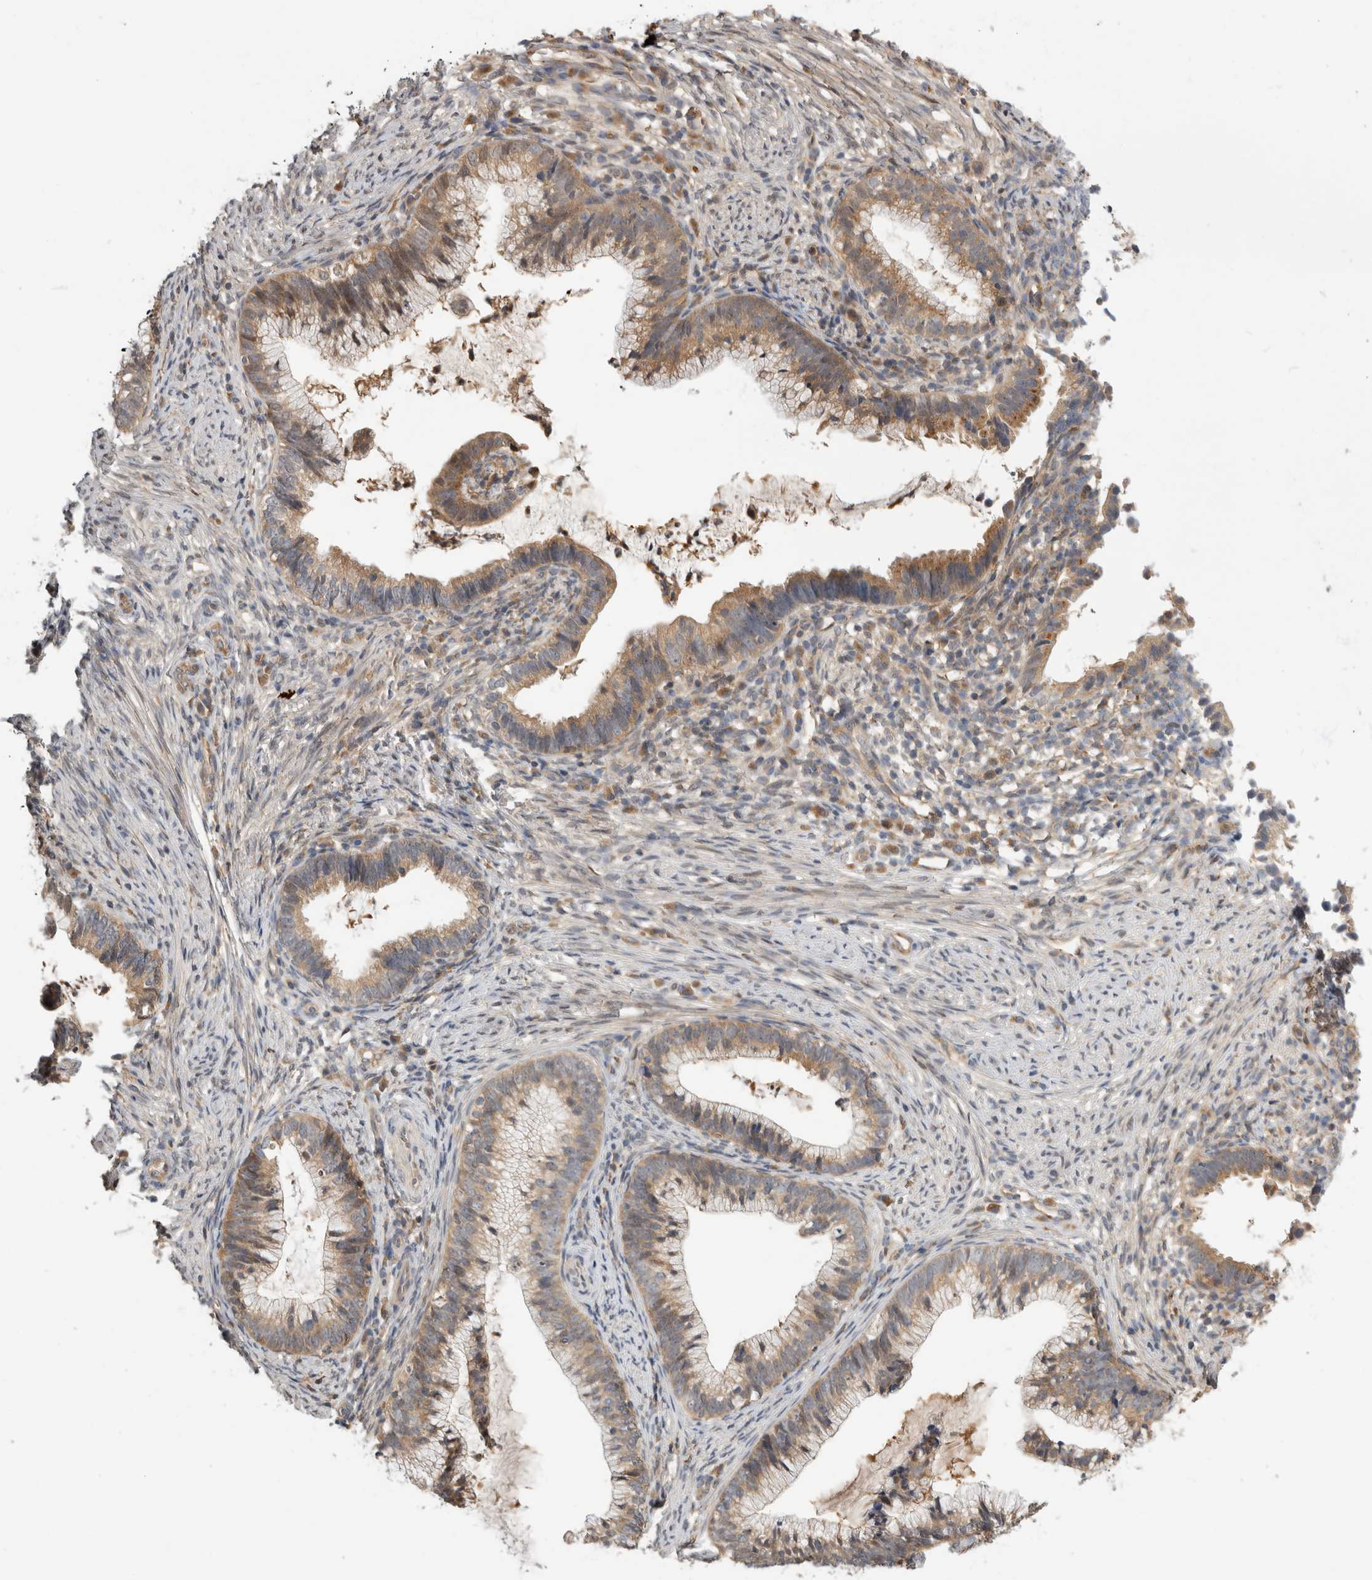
{"staining": {"intensity": "weak", "quantity": ">75%", "location": "cytoplasmic/membranous"}, "tissue": "cervical cancer", "cell_type": "Tumor cells", "image_type": "cancer", "snomed": [{"axis": "morphology", "description": "Adenocarcinoma, NOS"}, {"axis": "topography", "description": "Cervix"}], "caption": "Weak cytoplasmic/membranous positivity is appreciated in about >75% of tumor cells in cervical cancer.", "gene": "PGM1", "patient": {"sex": "female", "age": 36}}